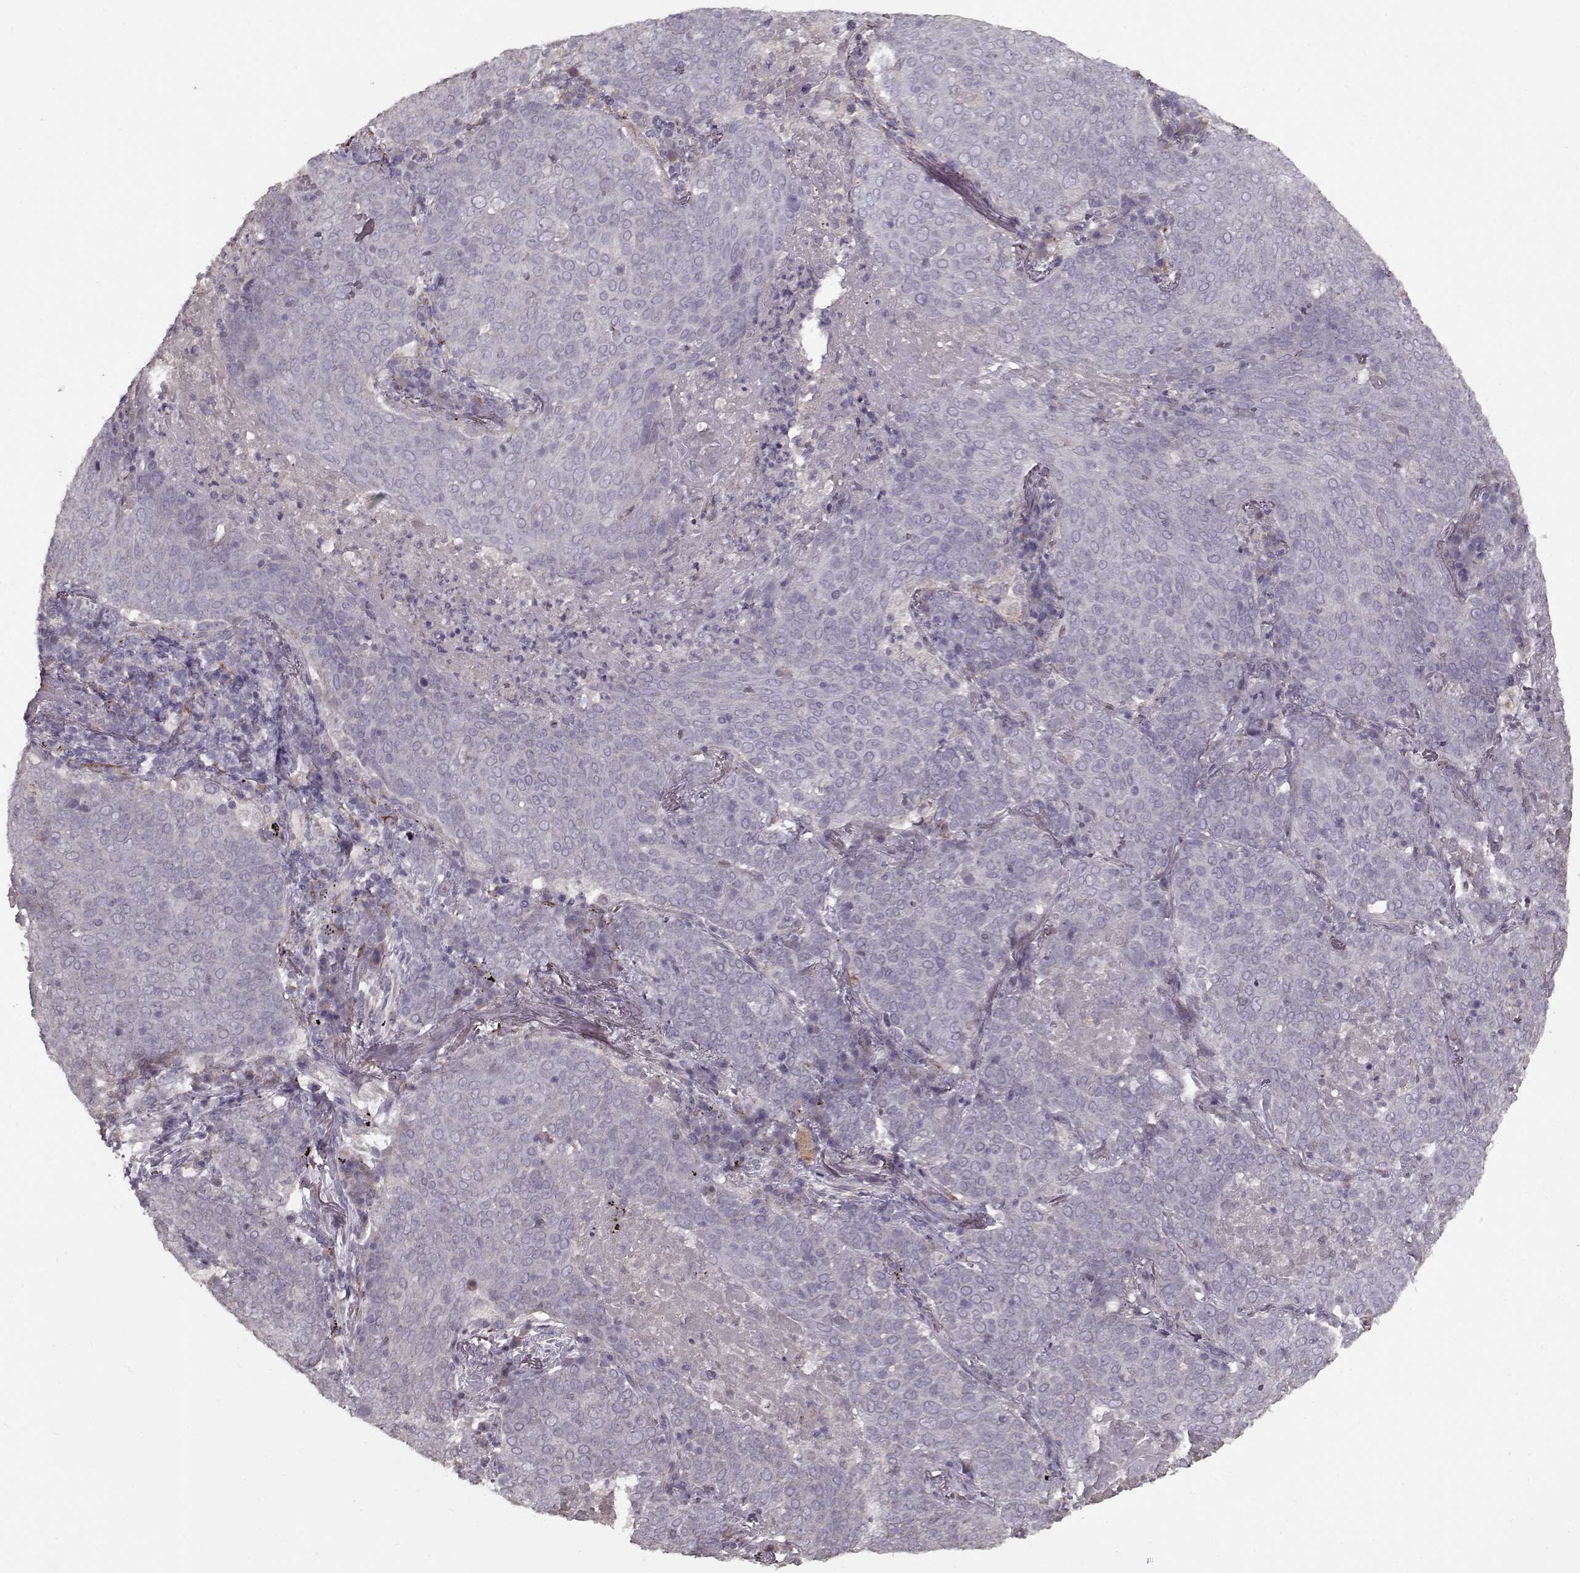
{"staining": {"intensity": "negative", "quantity": "none", "location": "none"}, "tissue": "lung cancer", "cell_type": "Tumor cells", "image_type": "cancer", "snomed": [{"axis": "morphology", "description": "Squamous cell carcinoma, NOS"}, {"axis": "topography", "description": "Lung"}], "caption": "This micrograph is of lung cancer (squamous cell carcinoma) stained with immunohistochemistry (IHC) to label a protein in brown with the nuclei are counter-stained blue. There is no expression in tumor cells. (Stains: DAB immunohistochemistry (IHC) with hematoxylin counter stain, Microscopy: brightfield microscopy at high magnification).", "gene": "LAMA2", "patient": {"sex": "male", "age": 82}}